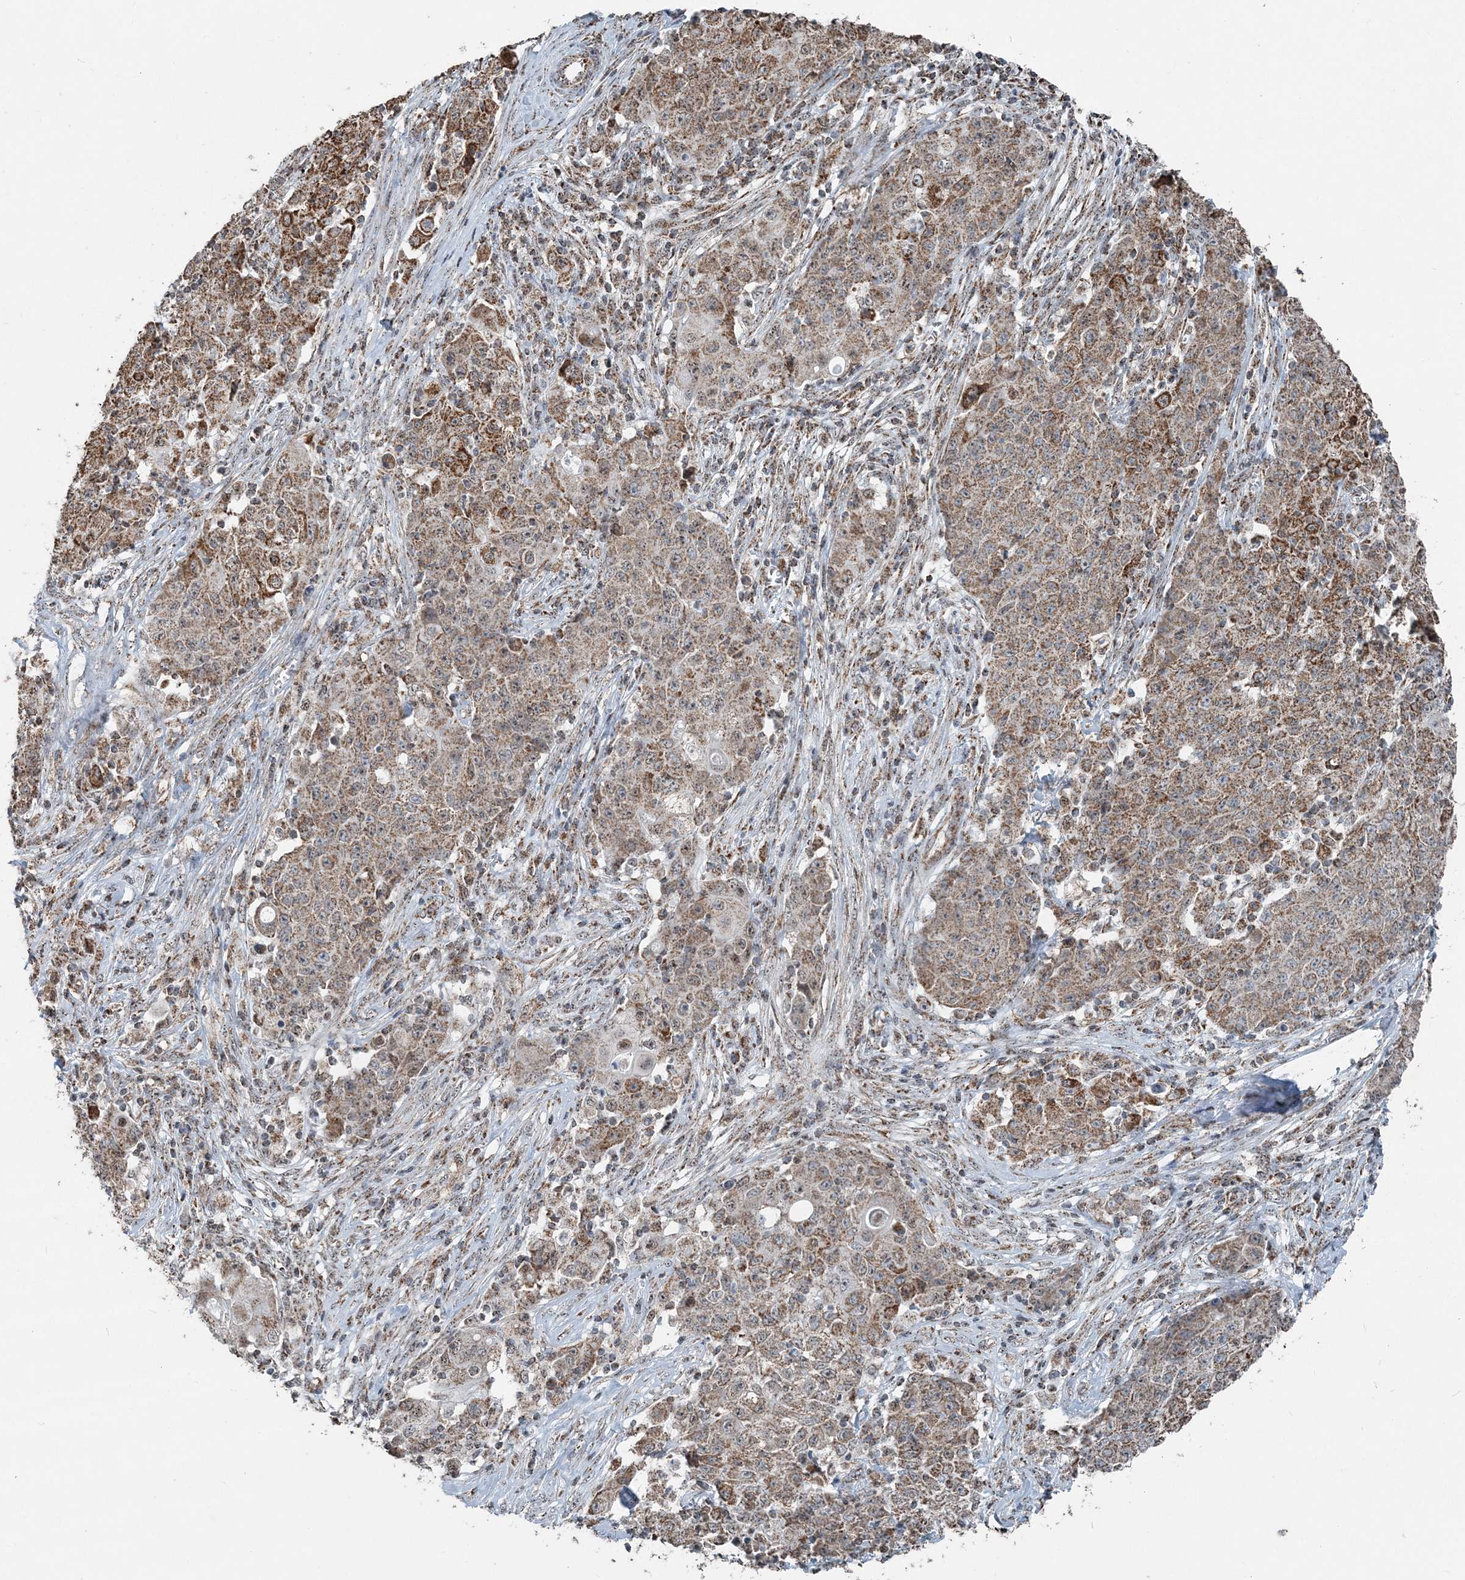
{"staining": {"intensity": "strong", "quantity": "25%-75%", "location": "cytoplasmic/membranous"}, "tissue": "ovarian cancer", "cell_type": "Tumor cells", "image_type": "cancer", "snomed": [{"axis": "morphology", "description": "Carcinoma, endometroid"}, {"axis": "topography", "description": "Ovary"}], "caption": "Protein expression analysis of human endometroid carcinoma (ovarian) reveals strong cytoplasmic/membranous expression in about 25%-75% of tumor cells. (DAB IHC with brightfield microscopy, high magnification).", "gene": "SUCLG1", "patient": {"sex": "female", "age": 42}}